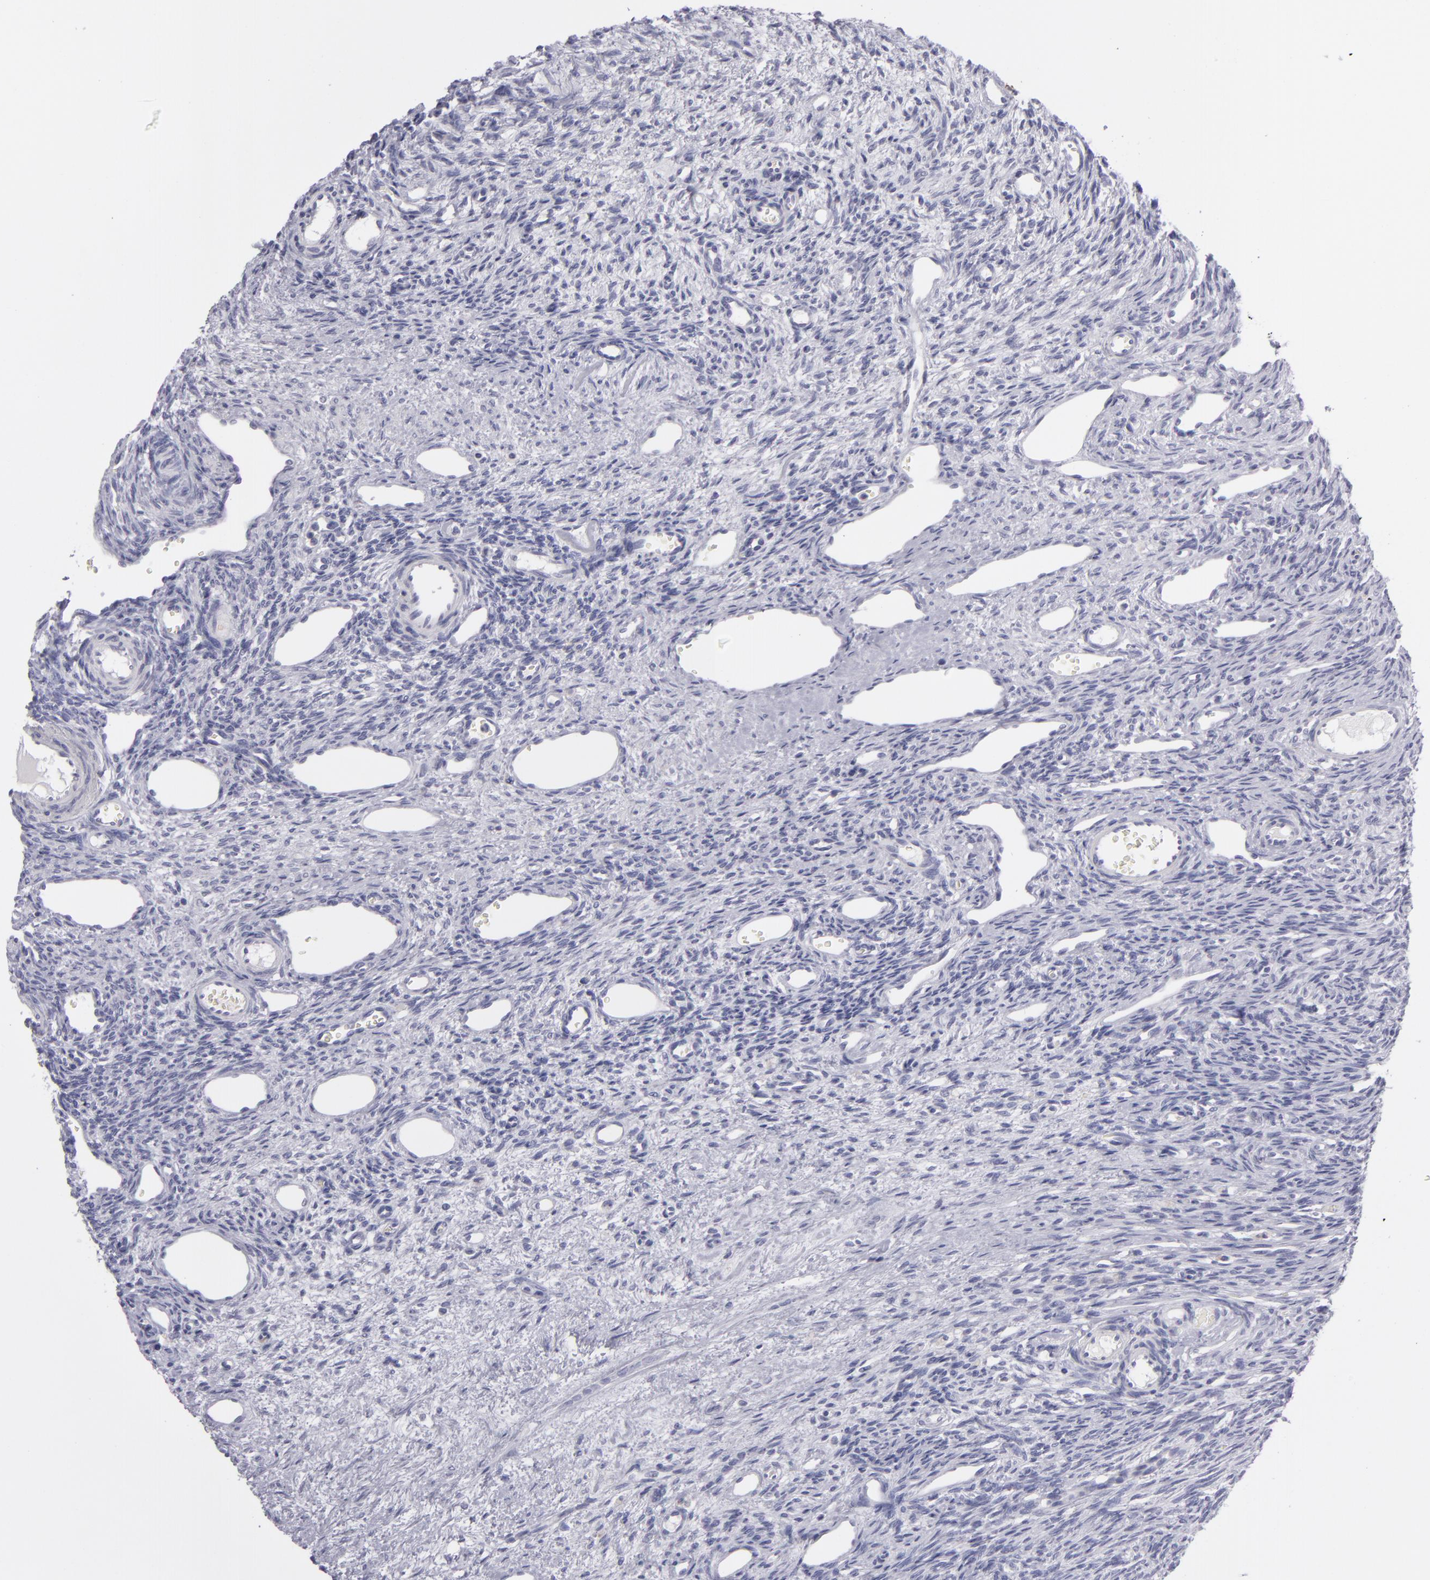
{"staining": {"intensity": "negative", "quantity": "none", "location": "none"}, "tissue": "ovary", "cell_type": "Follicle cells", "image_type": "normal", "snomed": [{"axis": "morphology", "description": "Normal tissue, NOS"}, {"axis": "topography", "description": "Ovary"}], "caption": "High magnification brightfield microscopy of normal ovary stained with DAB (3,3'-diaminobenzidine) (brown) and counterstained with hematoxylin (blue): follicle cells show no significant staining. The staining was performed using DAB to visualize the protein expression in brown, while the nuclei were stained in blue with hematoxylin (Magnification: 20x).", "gene": "TNNC1", "patient": {"sex": "female", "age": 33}}